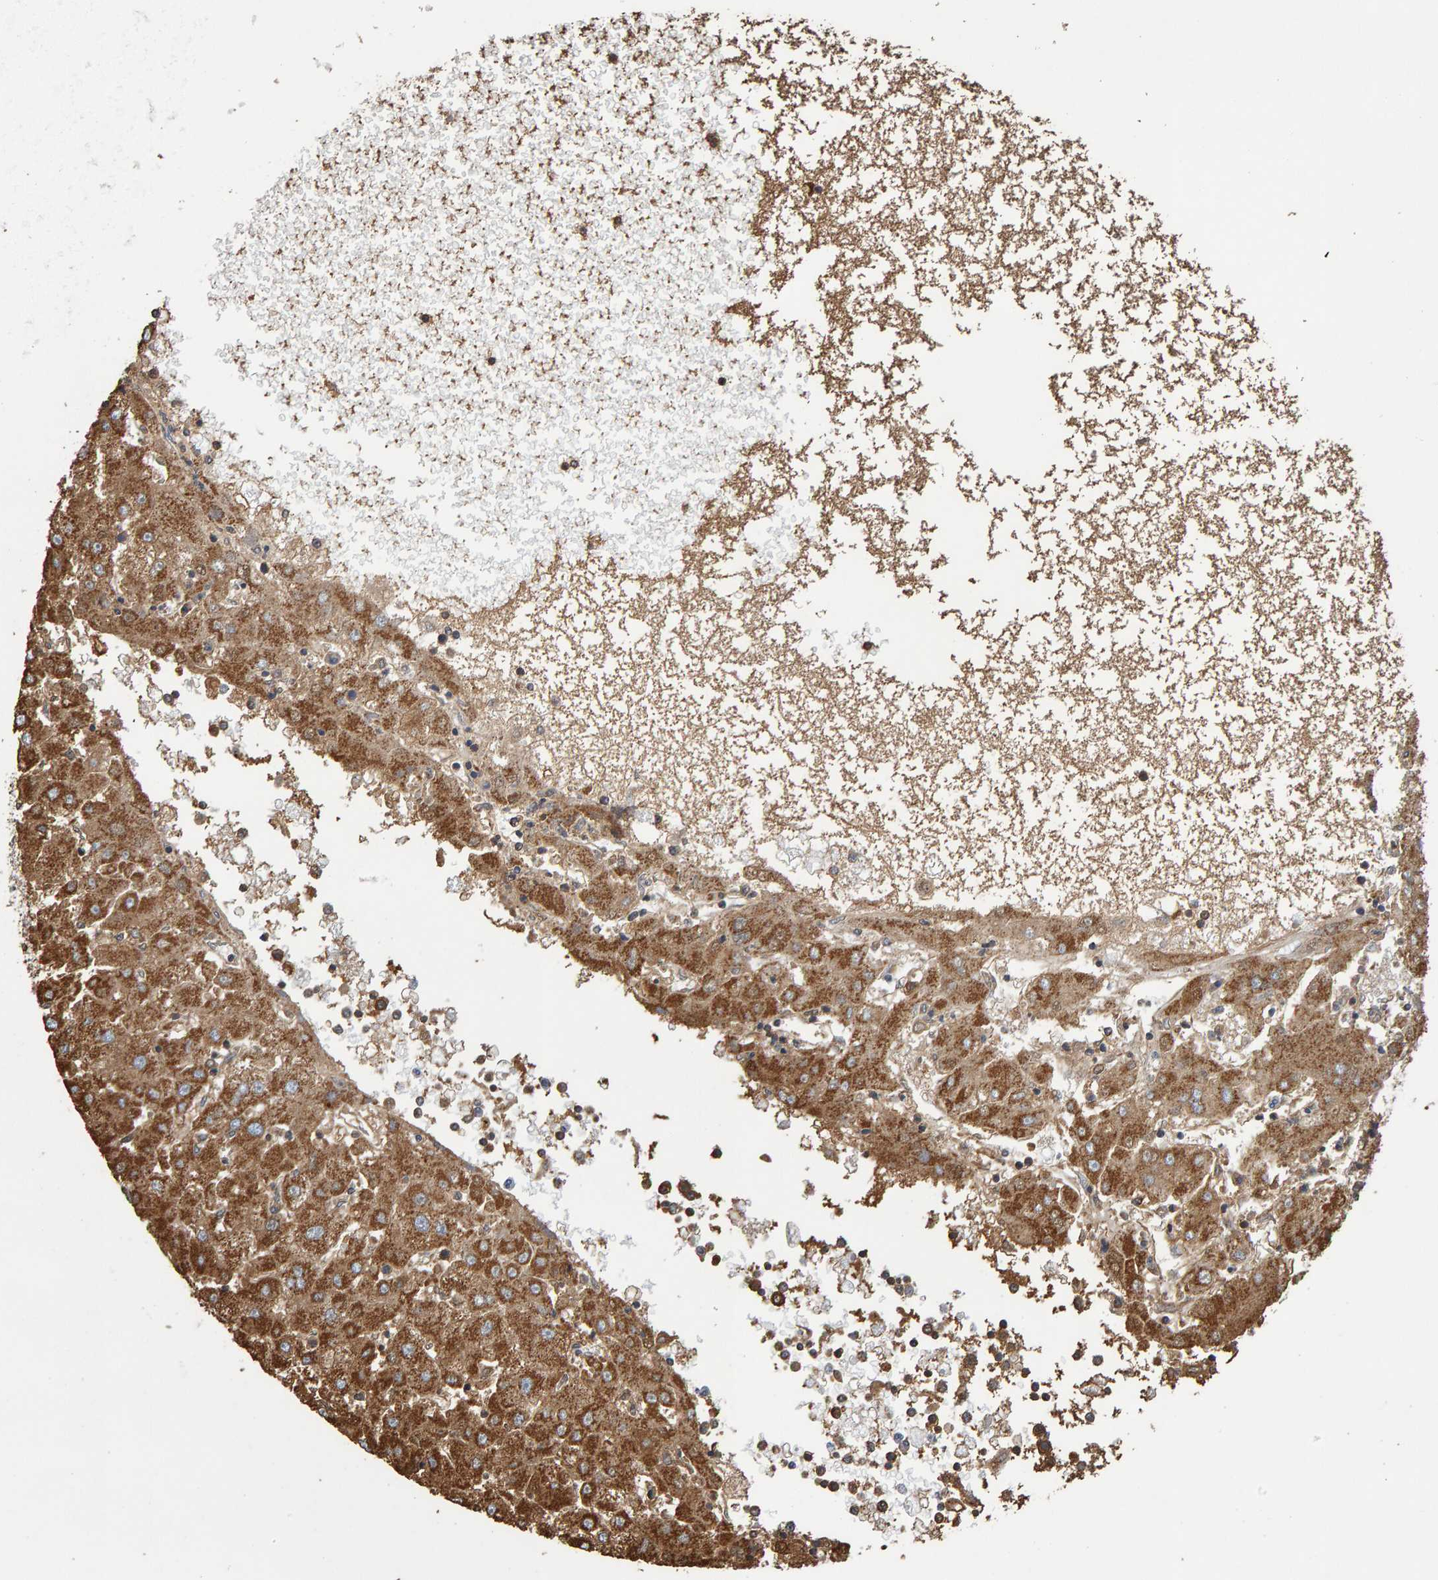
{"staining": {"intensity": "moderate", "quantity": ">75%", "location": "cytoplasmic/membranous"}, "tissue": "liver cancer", "cell_type": "Tumor cells", "image_type": "cancer", "snomed": [{"axis": "morphology", "description": "Carcinoma, Hepatocellular, NOS"}, {"axis": "topography", "description": "Liver"}], "caption": "Liver cancer (hepatocellular carcinoma) tissue shows moderate cytoplasmic/membranous expression in approximately >75% of tumor cells (Stains: DAB in brown, nuclei in blue, Microscopy: brightfield microscopy at high magnification).", "gene": "TOM1L1", "patient": {"sex": "male", "age": 72}}